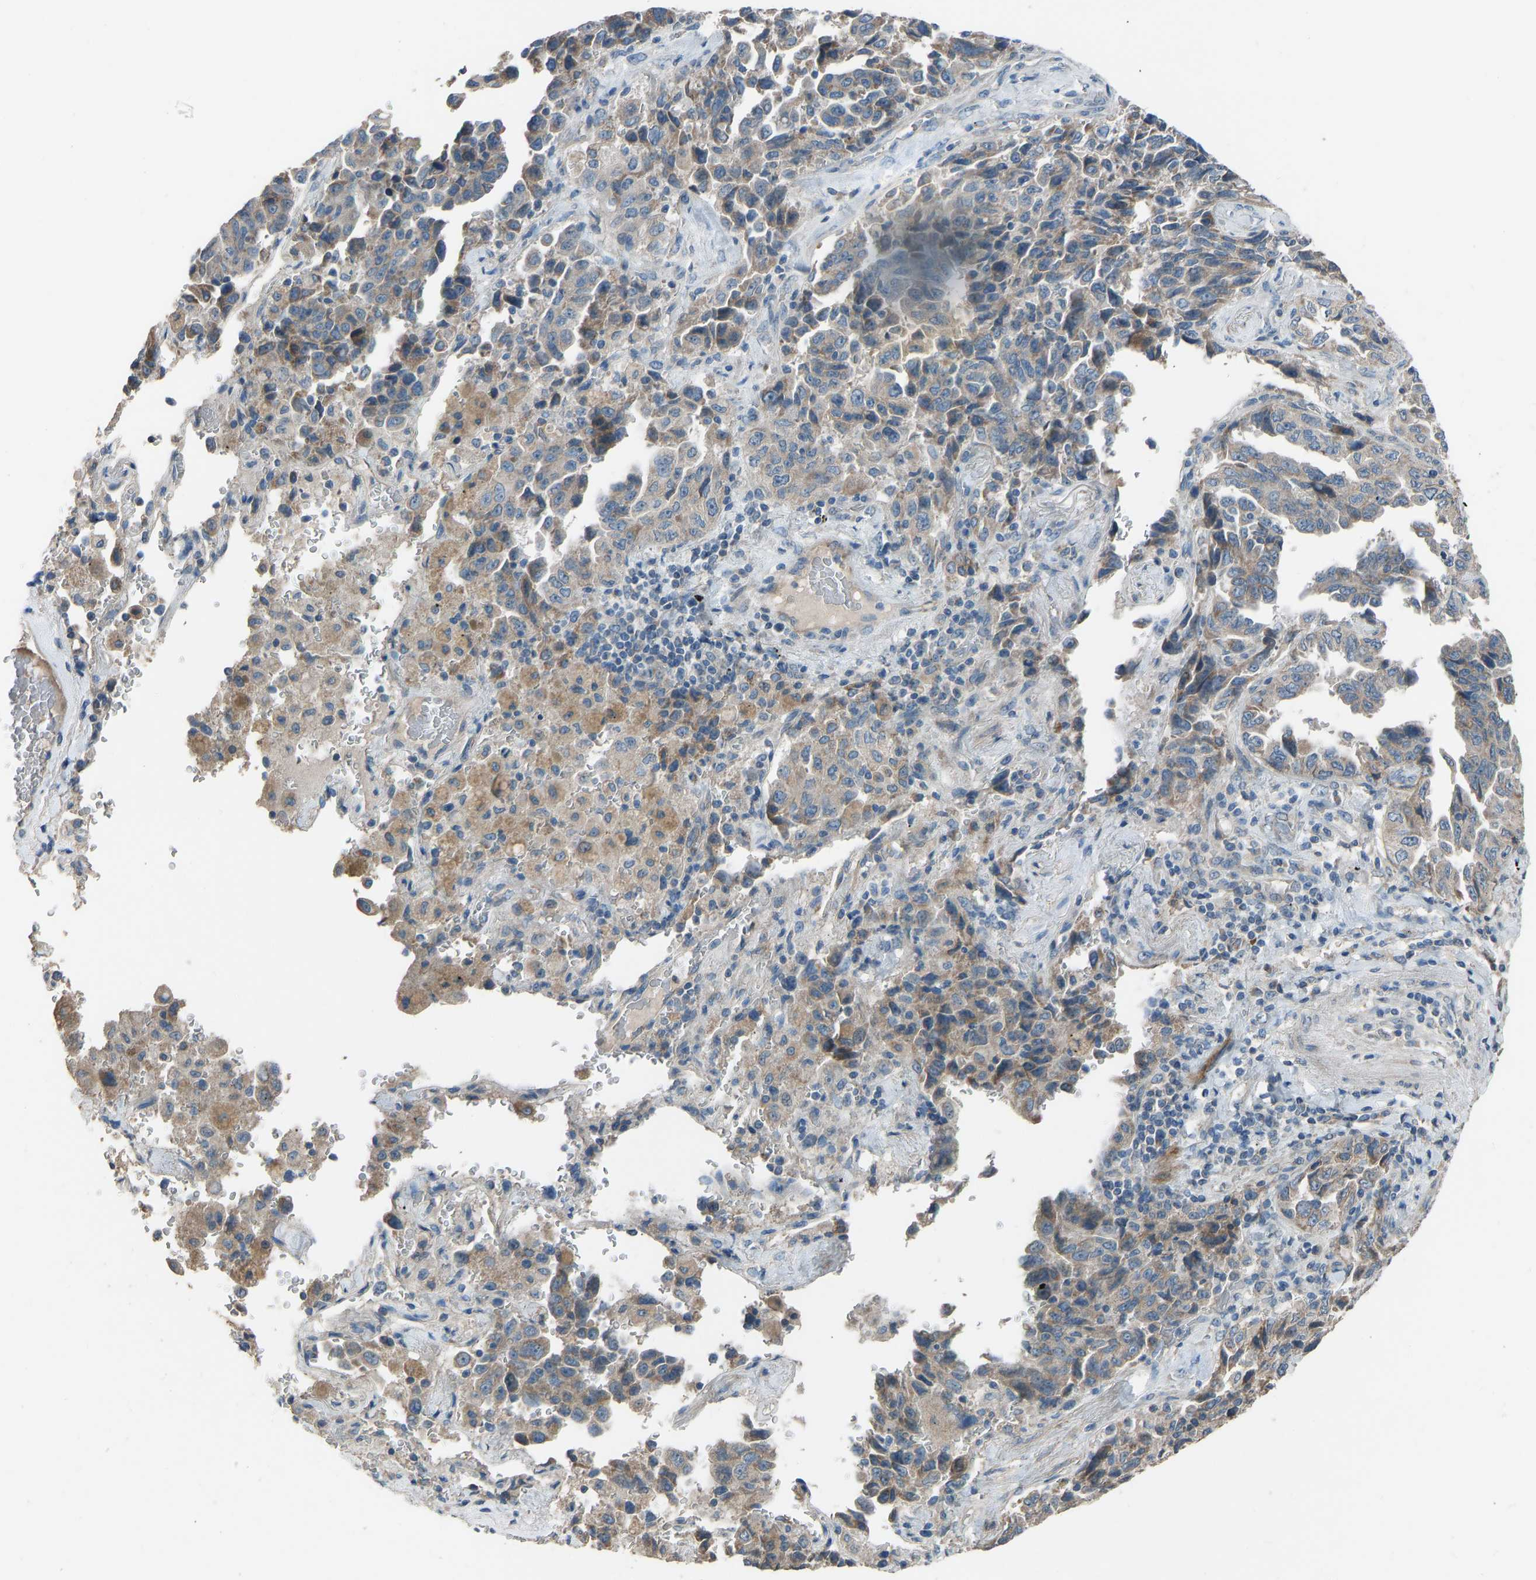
{"staining": {"intensity": "weak", "quantity": ">75%", "location": "cytoplasmic/membranous"}, "tissue": "lung cancer", "cell_type": "Tumor cells", "image_type": "cancer", "snomed": [{"axis": "morphology", "description": "Adenocarcinoma, NOS"}, {"axis": "topography", "description": "Lung"}], "caption": "Immunohistochemistry (IHC) micrograph of adenocarcinoma (lung) stained for a protein (brown), which reveals low levels of weak cytoplasmic/membranous positivity in about >75% of tumor cells.", "gene": "TGFBR3", "patient": {"sex": "female", "age": 51}}